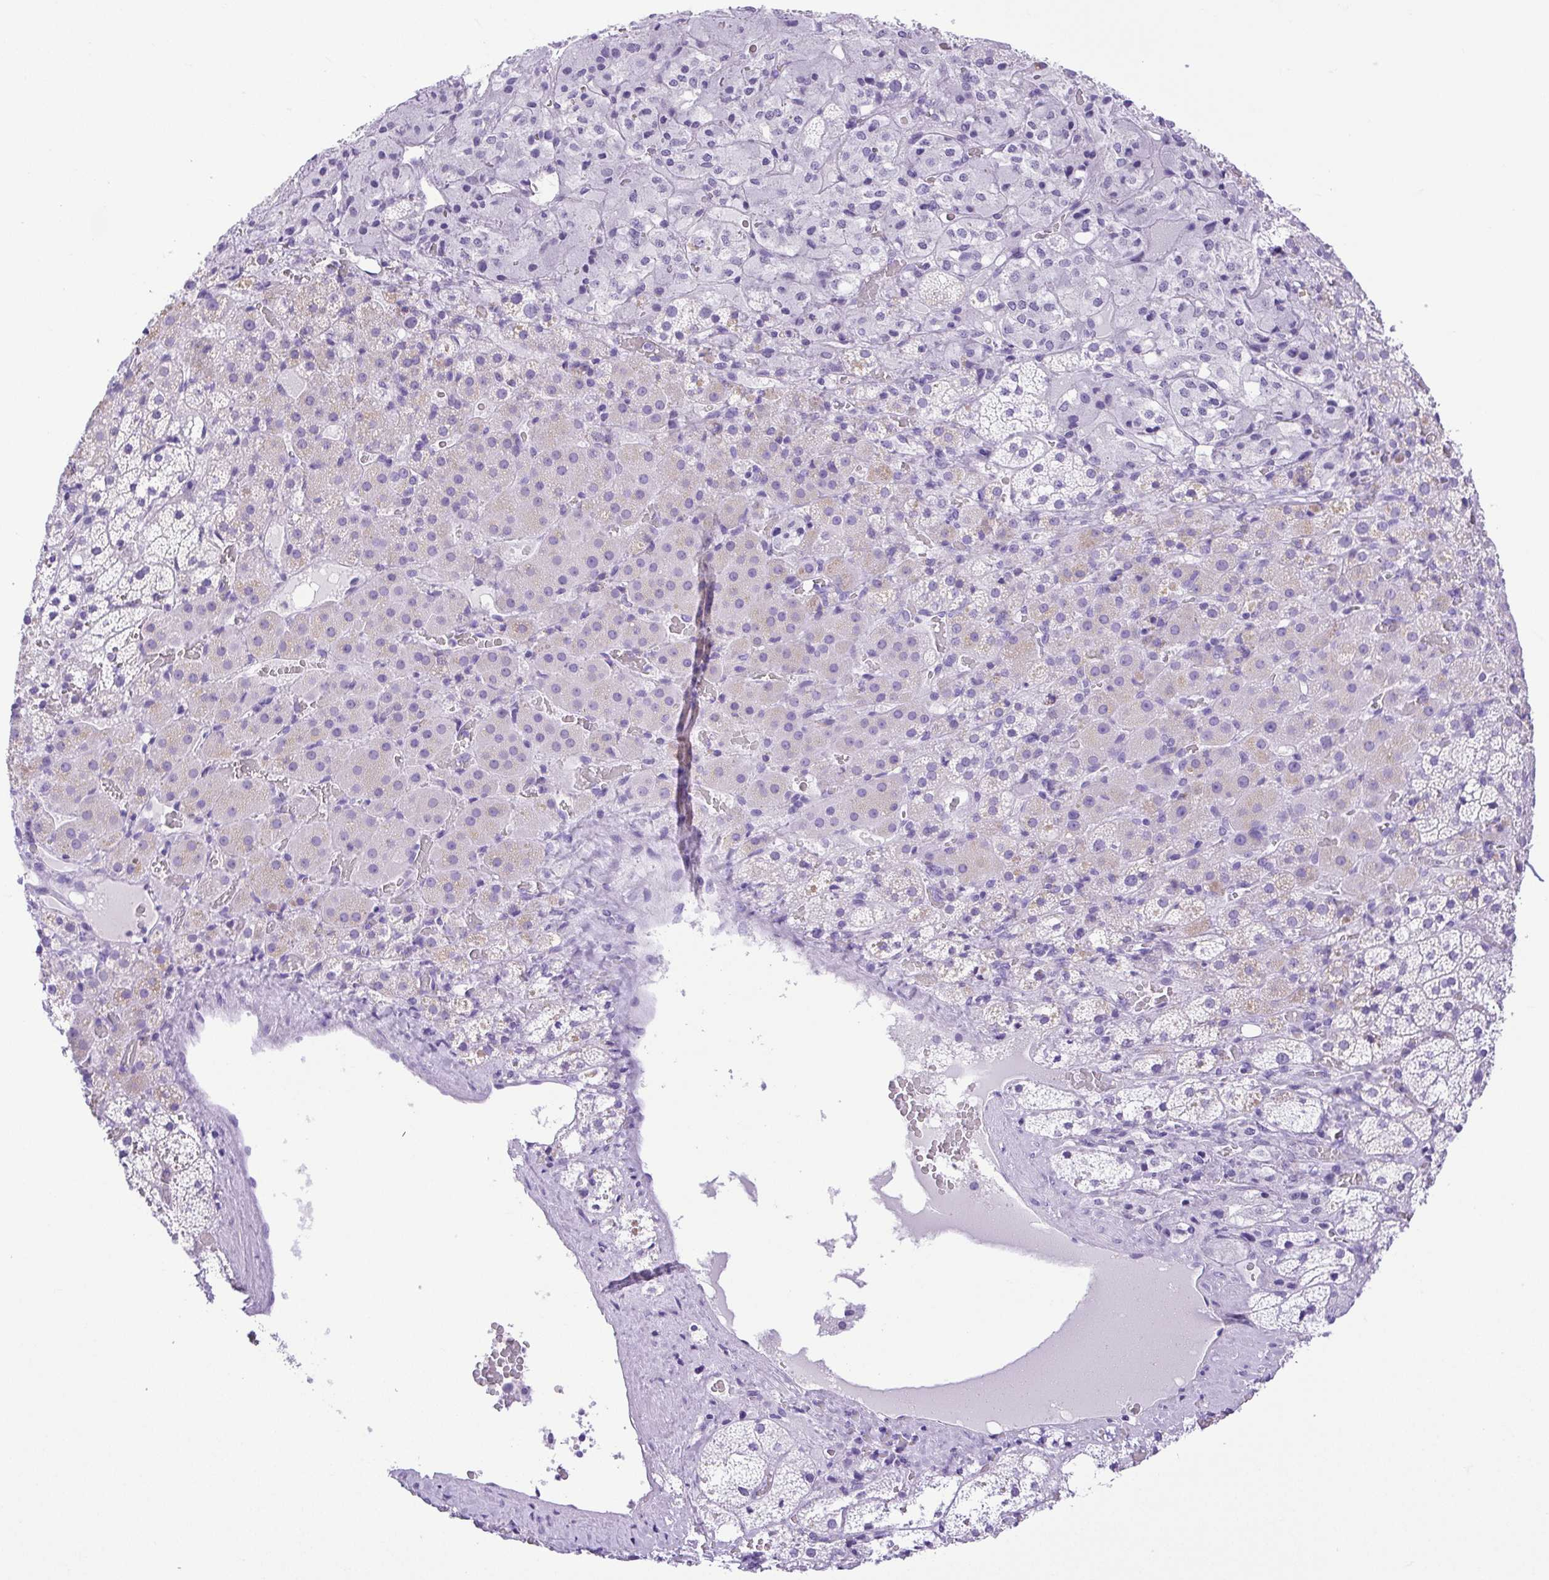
{"staining": {"intensity": "negative", "quantity": "none", "location": "none"}, "tissue": "adrenal gland", "cell_type": "Glandular cells", "image_type": "normal", "snomed": [{"axis": "morphology", "description": "Normal tissue, NOS"}, {"axis": "topography", "description": "Adrenal gland"}], "caption": "Adrenal gland was stained to show a protein in brown. There is no significant positivity in glandular cells.", "gene": "CDSN", "patient": {"sex": "male", "age": 53}}